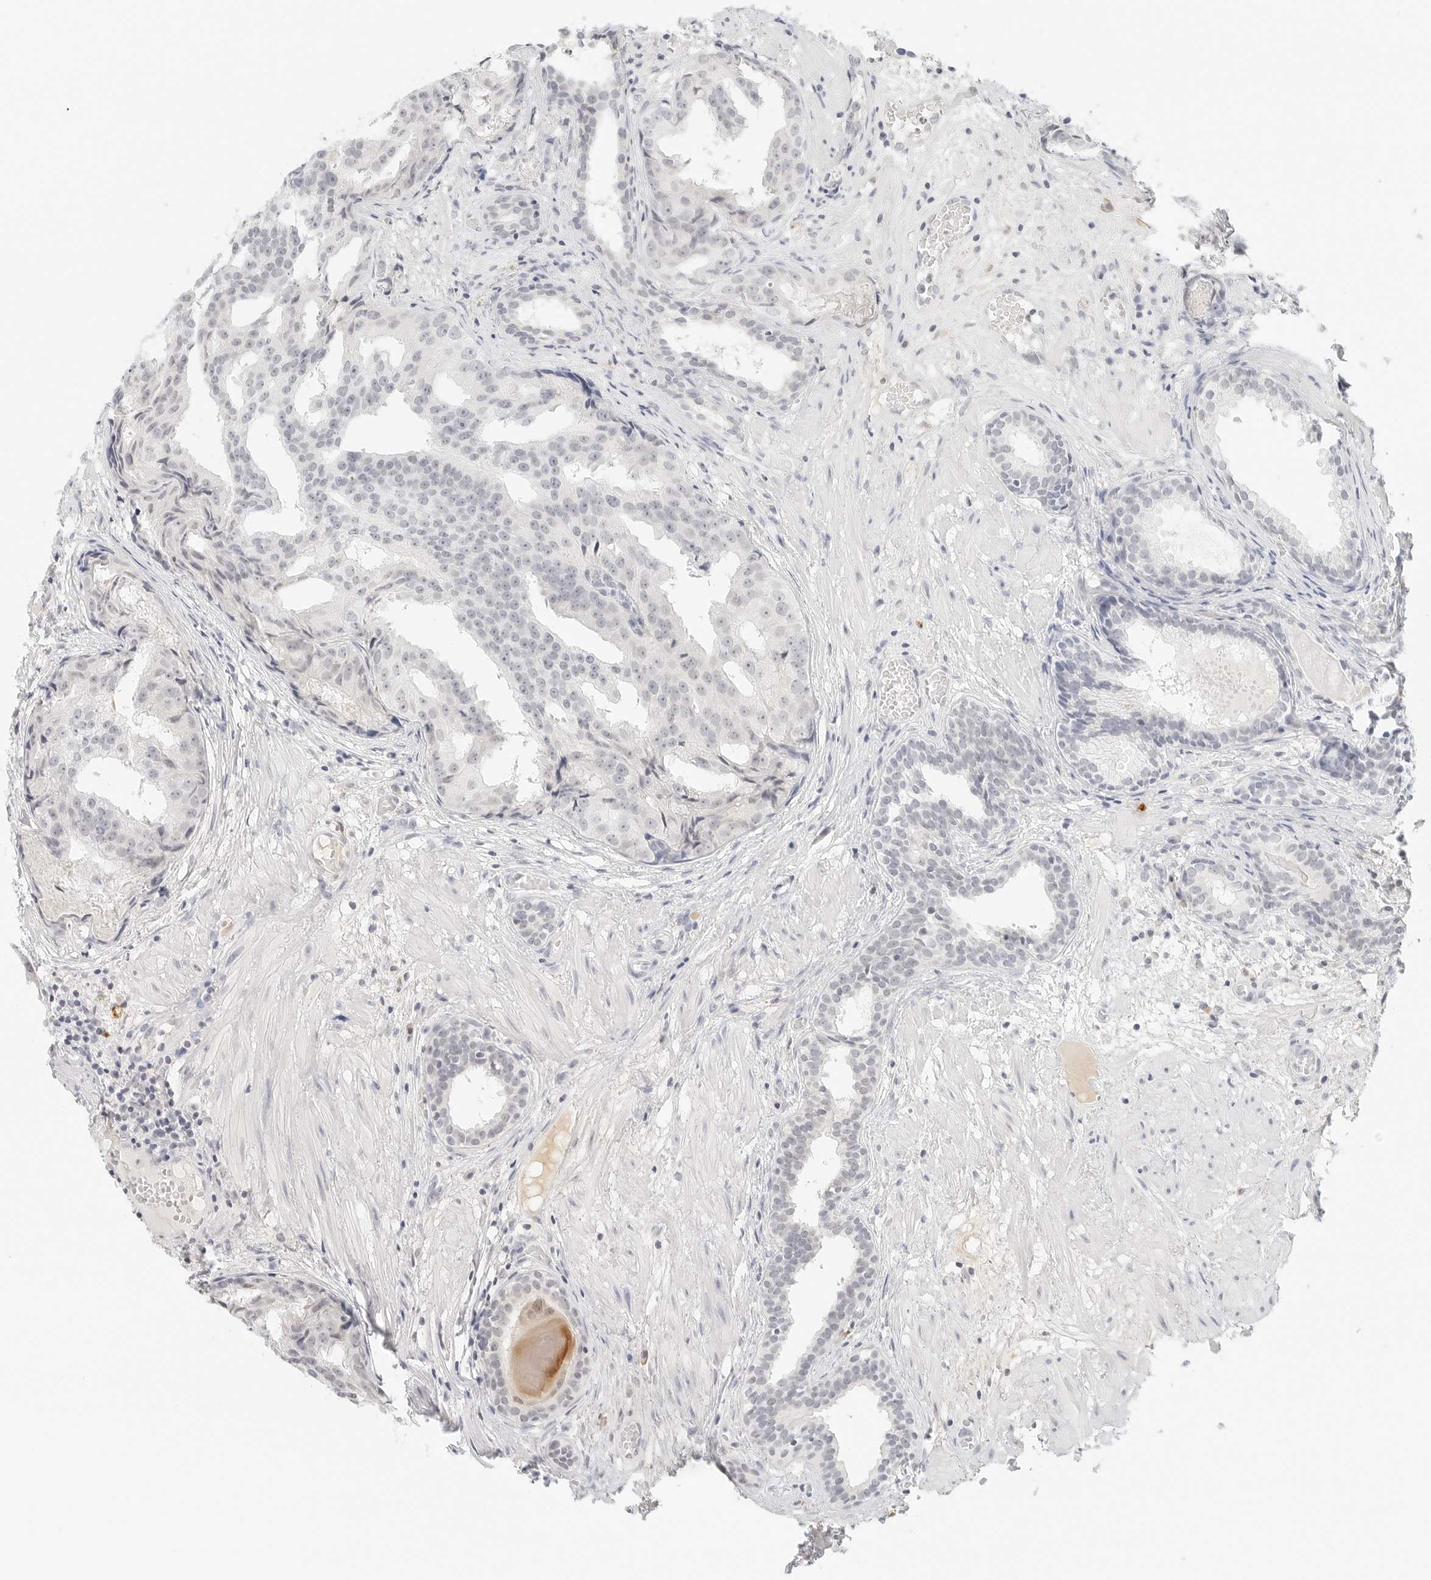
{"staining": {"intensity": "negative", "quantity": "none", "location": "none"}, "tissue": "prostate cancer", "cell_type": "Tumor cells", "image_type": "cancer", "snomed": [{"axis": "morphology", "description": "Adenocarcinoma, Low grade"}, {"axis": "topography", "description": "Prostate"}], "caption": "Micrograph shows no significant protein positivity in tumor cells of prostate cancer (low-grade adenocarcinoma). (DAB (3,3'-diaminobenzidine) immunohistochemistry (IHC) with hematoxylin counter stain).", "gene": "NEO1", "patient": {"sex": "male", "age": 88}}